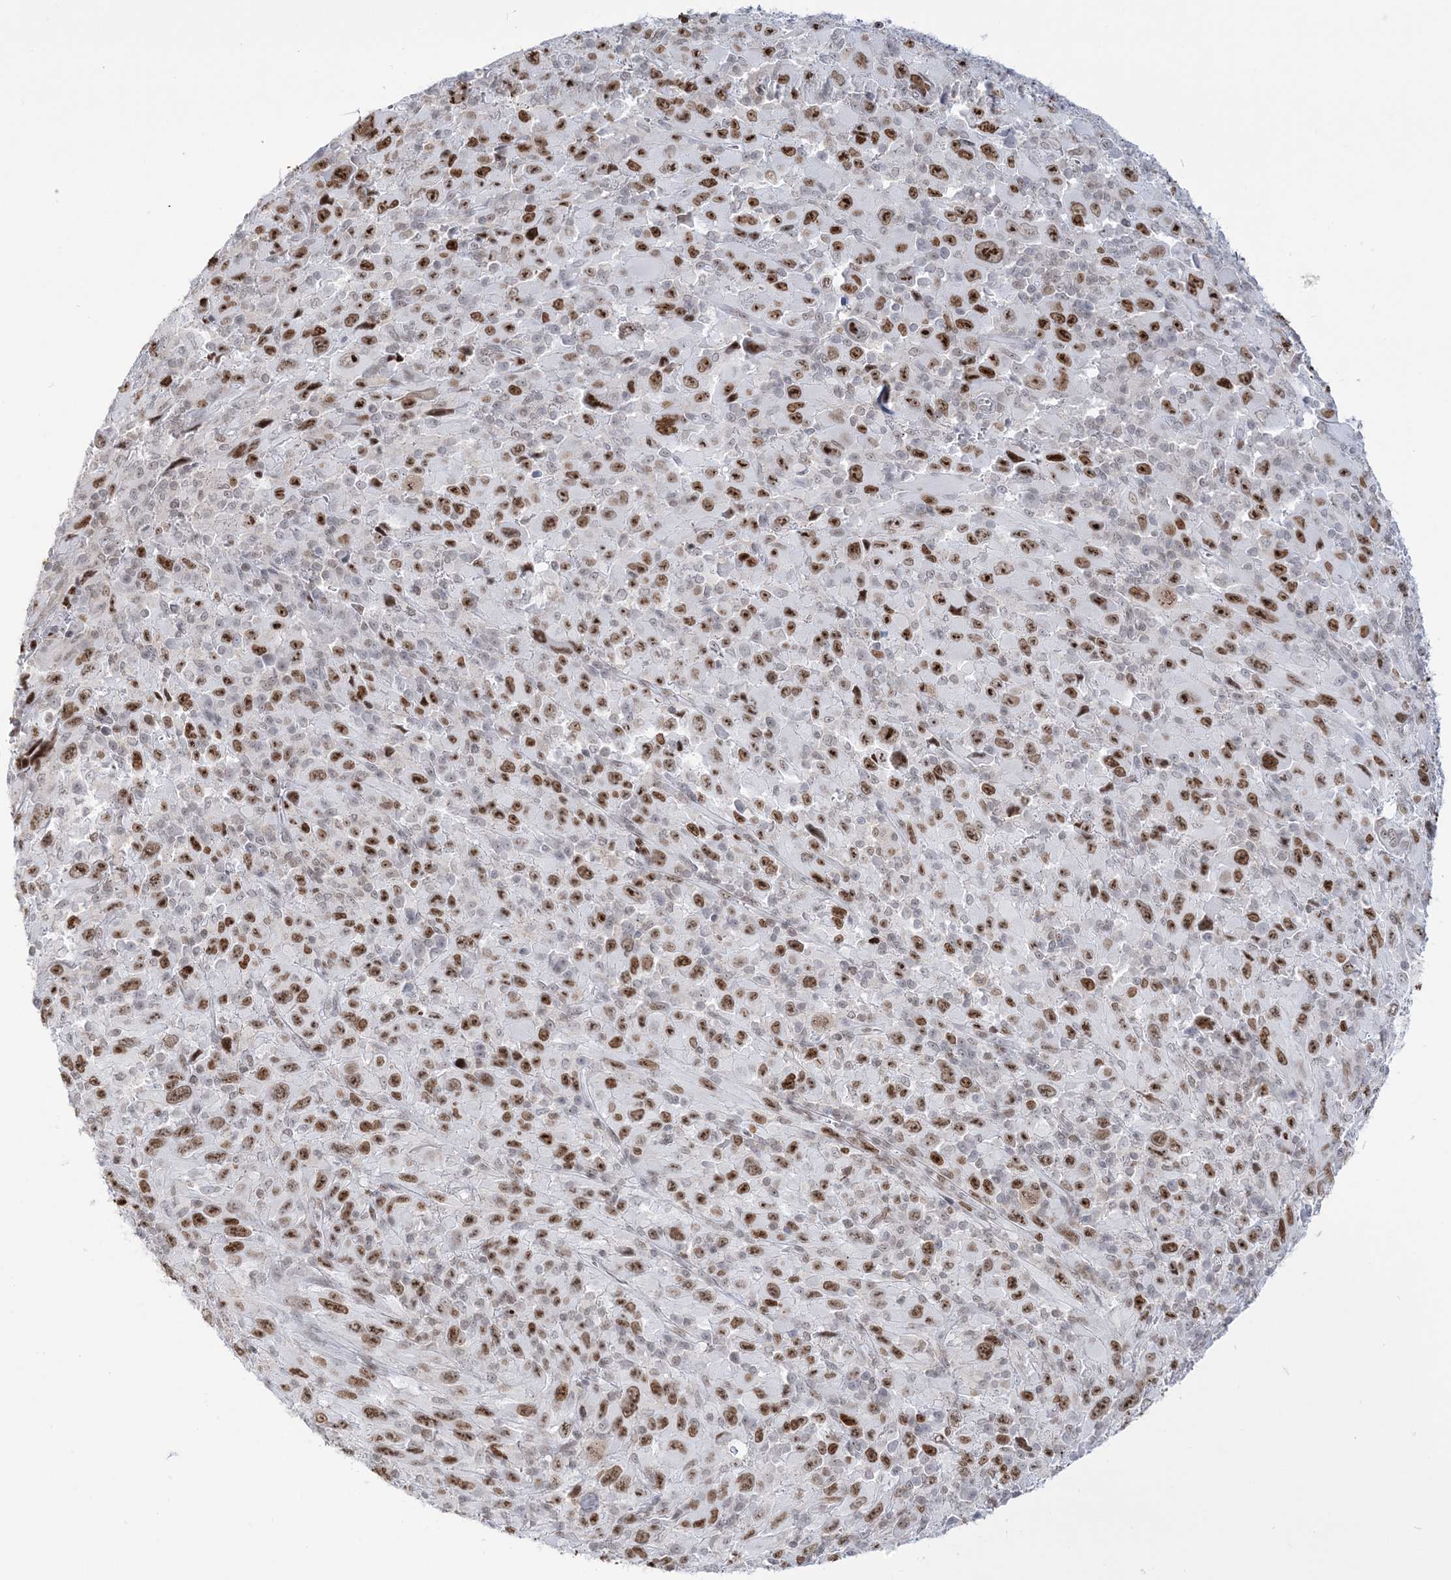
{"staining": {"intensity": "strong", "quantity": ">75%", "location": "nuclear"}, "tissue": "melanoma", "cell_type": "Tumor cells", "image_type": "cancer", "snomed": [{"axis": "morphology", "description": "Malignant melanoma, Metastatic site"}, {"axis": "topography", "description": "Skin"}], "caption": "Immunohistochemistry (IHC) photomicrograph of neoplastic tissue: malignant melanoma (metastatic site) stained using IHC demonstrates high levels of strong protein expression localized specifically in the nuclear of tumor cells, appearing as a nuclear brown color.", "gene": "DDX21", "patient": {"sex": "female", "age": 56}}